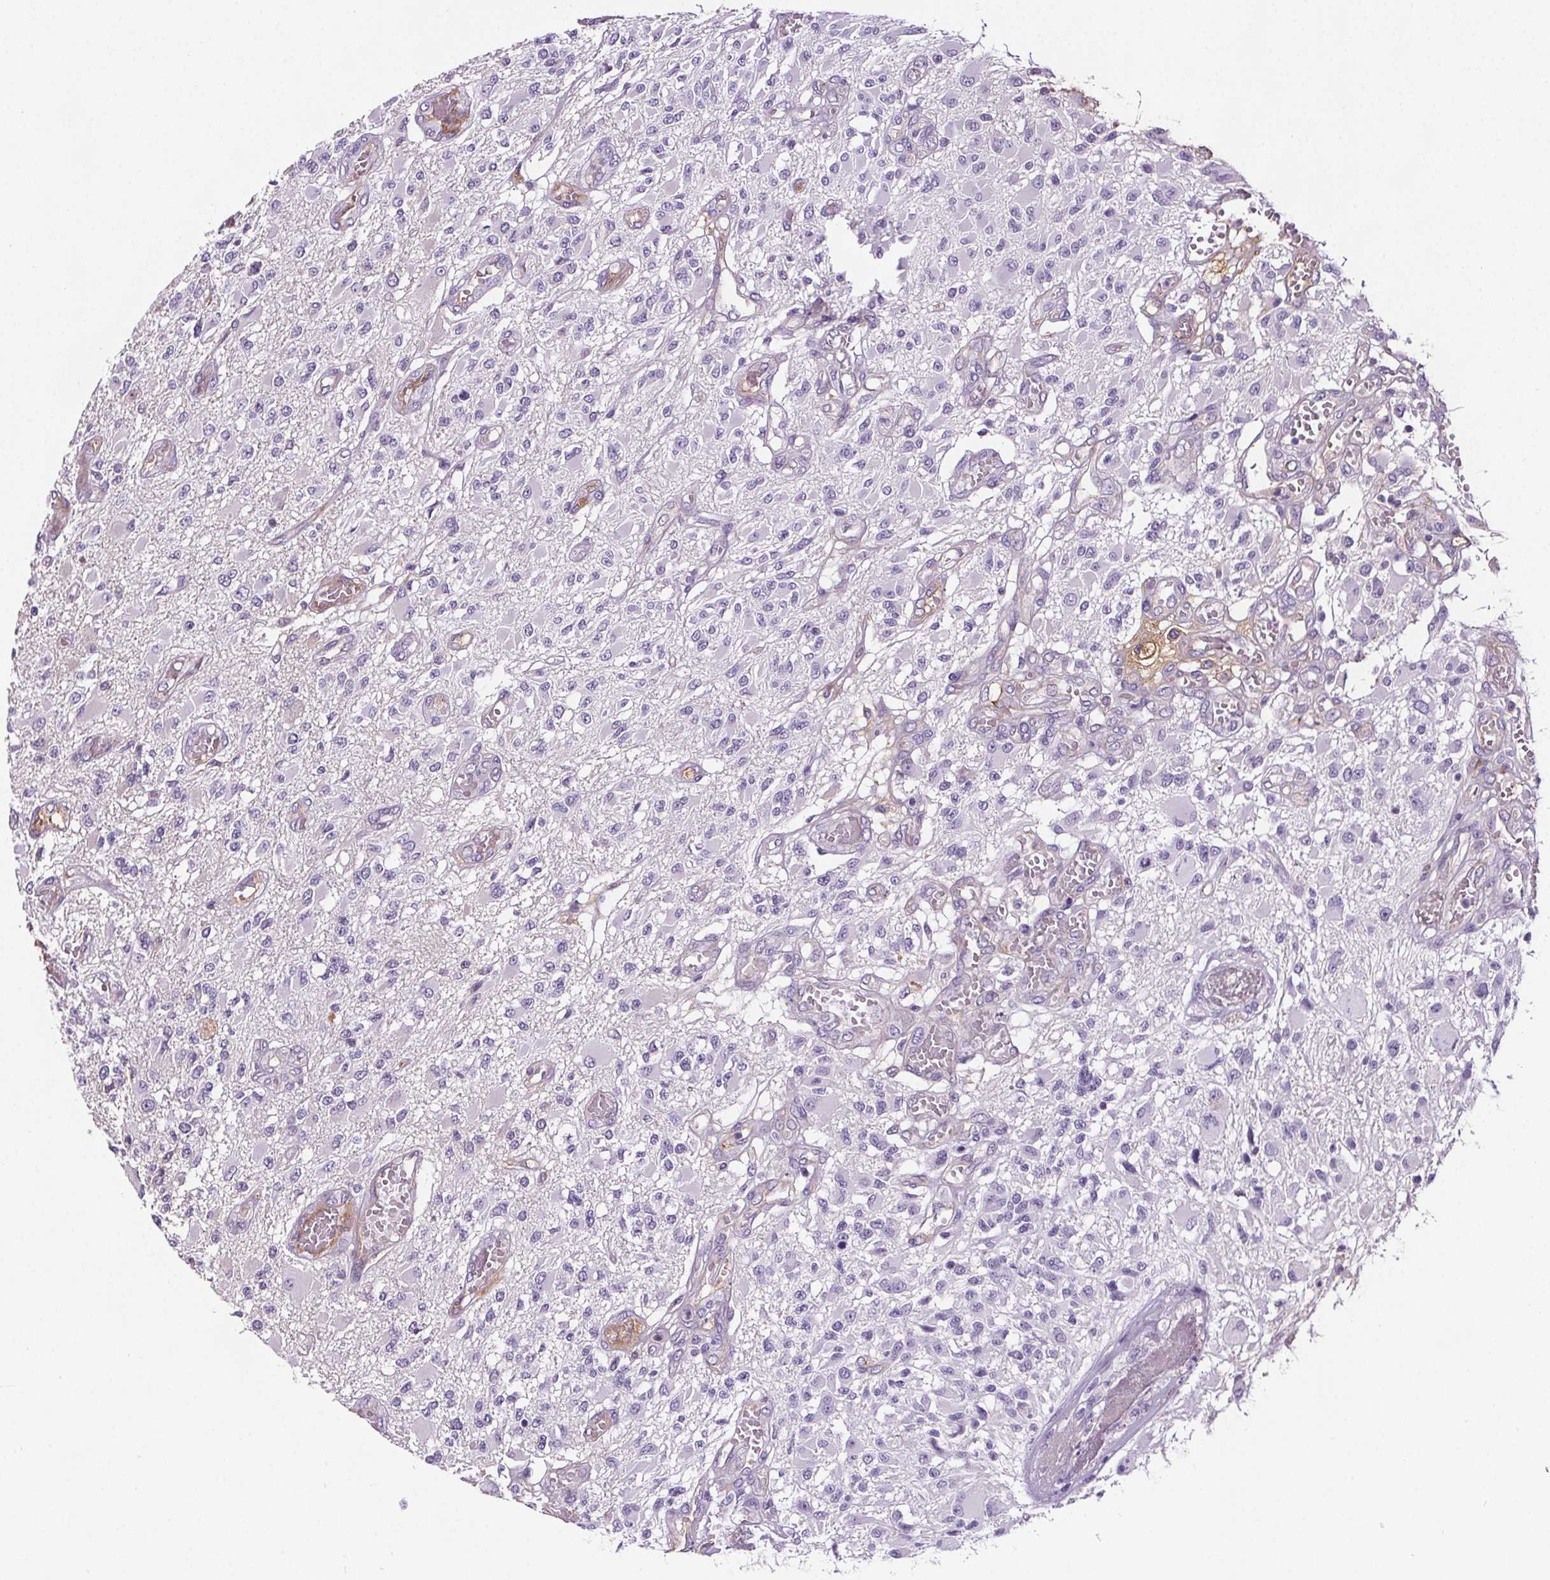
{"staining": {"intensity": "negative", "quantity": "none", "location": "none"}, "tissue": "glioma", "cell_type": "Tumor cells", "image_type": "cancer", "snomed": [{"axis": "morphology", "description": "Glioma, malignant, High grade"}, {"axis": "topography", "description": "Brain"}], "caption": "The photomicrograph demonstrates no significant staining in tumor cells of glioma.", "gene": "CD5L", "patient": {"sex": "female", "age": 63}}